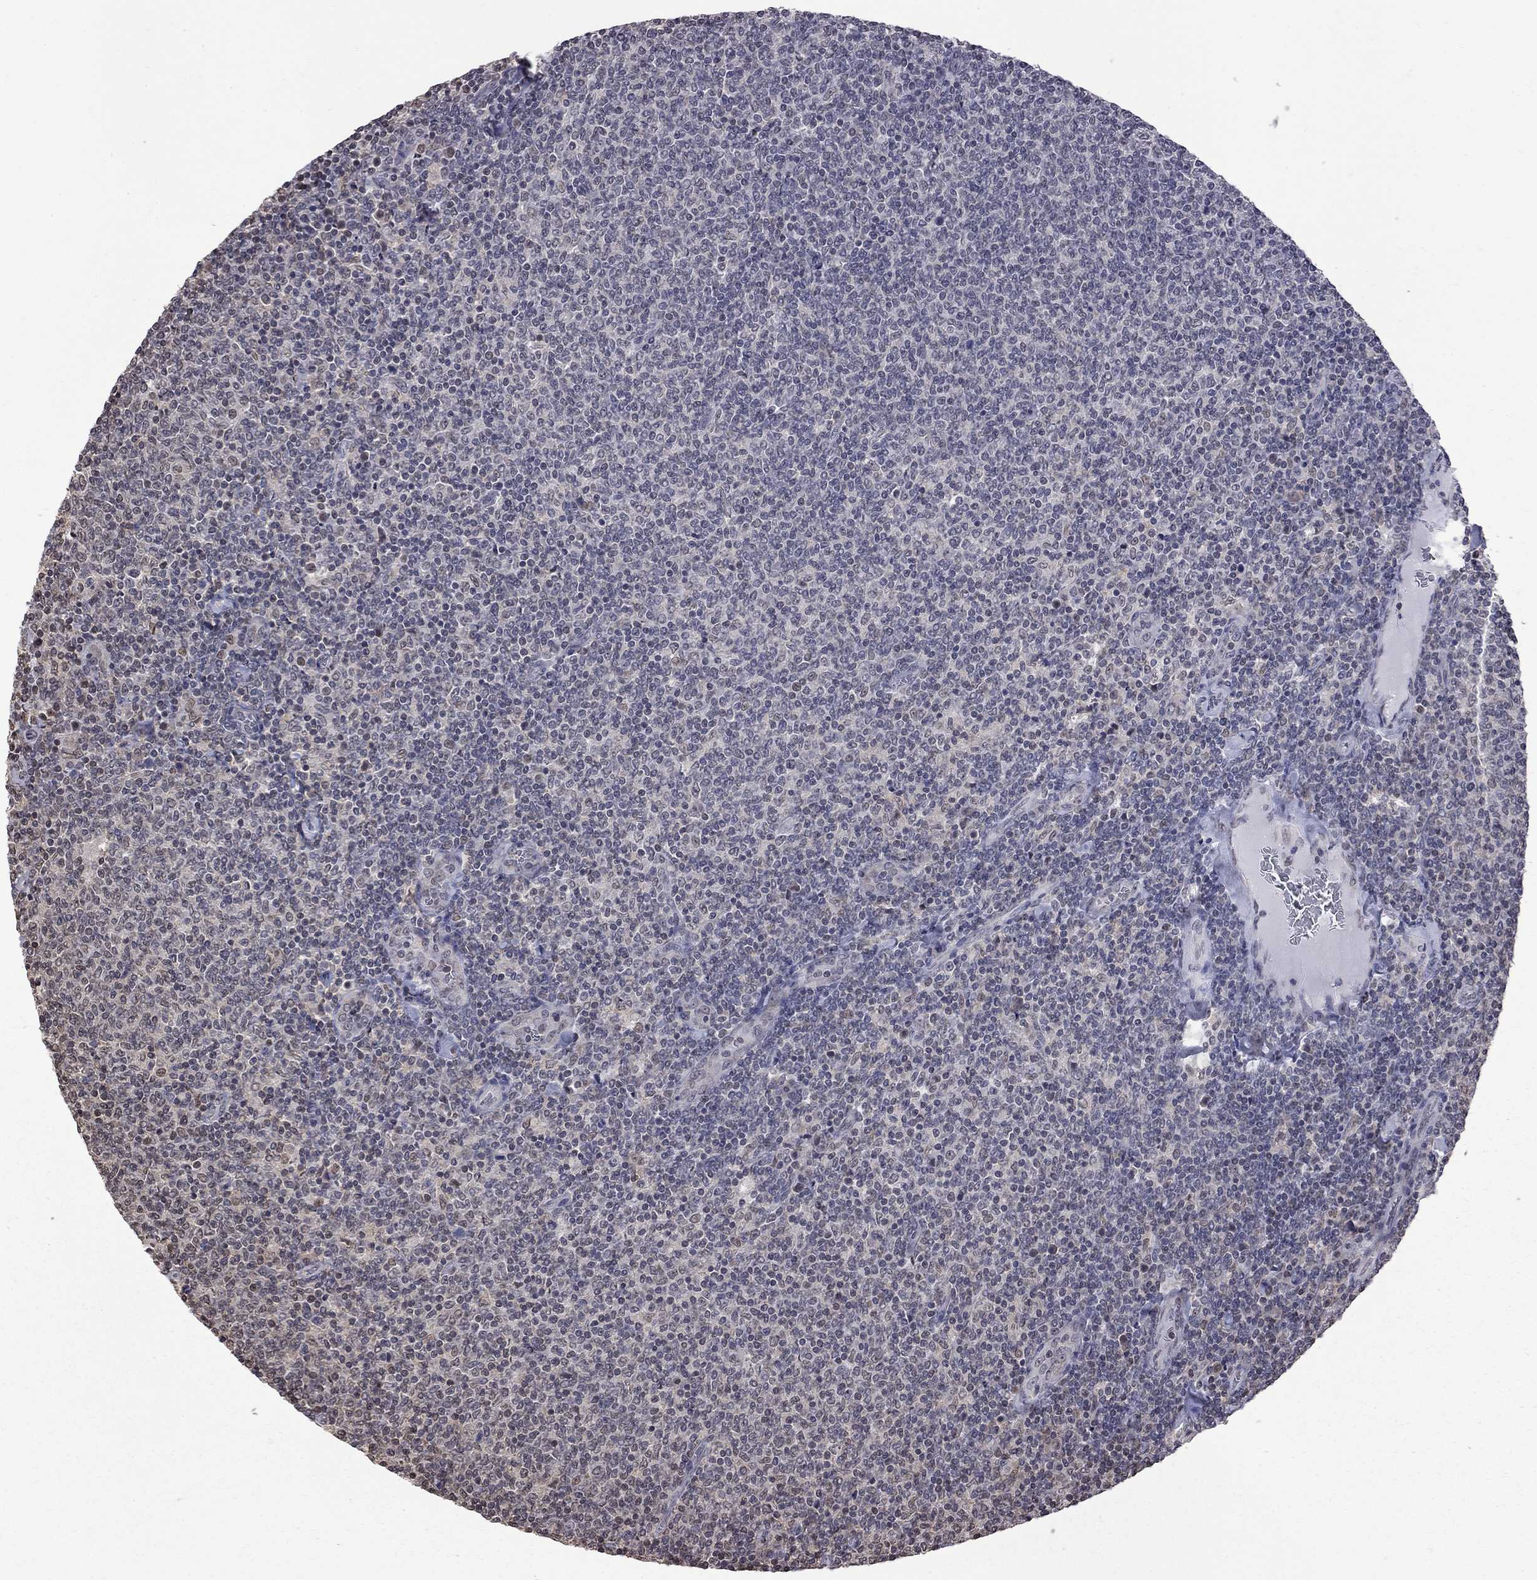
{"staining": {"intensity": "negative", "quantity": "none", "location": "none"}, "tissue": "lymphoma", "cell_type": "Tumor cells", "image_type": "cancer", "snomed": [{"axis": "morphology", "description": "Malignant lymphoma, non-Hodgkin's type, Low grade"}, {"axis": "topography", "description": "Lymph node"}], "caption": "High power microscopy histopathology image of an IHC histopathology image of lymphoma, revealing no significant staining in tumor cells. (DAB immunohistochemistry with hematoxylin counter stain).", "gene": "RFWD3", "patient": {"sex": "male", "age": 52}}